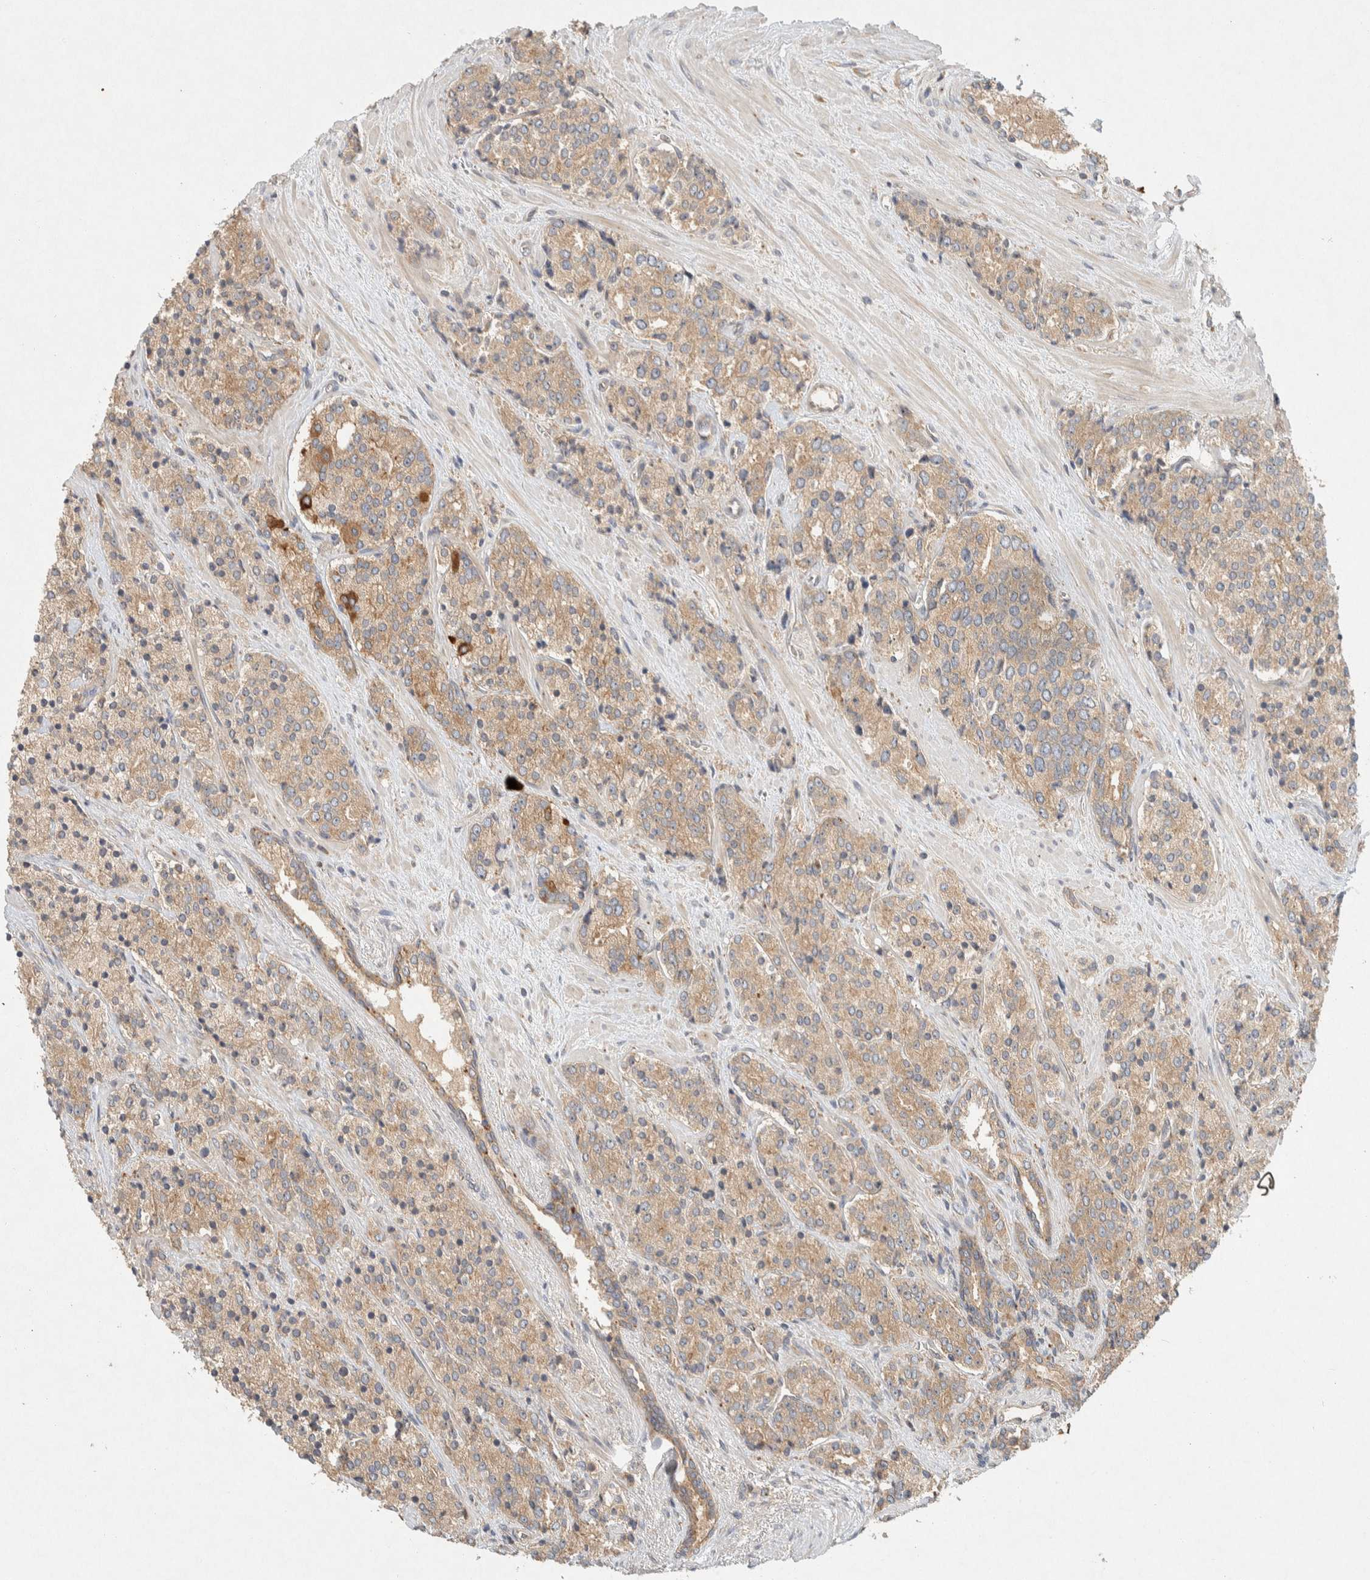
{"staining": {"intensity": "weak", "quantity": ">75%", "location": "cytoplasmic/membranous"}, "tissue": "prostate cancer", "cell_type": "Tumor cells", "image_type": "cancer", "snomed": [{"axis": "morphology", "description": "Adenocarcinoma, High grade"}, {"axis": "topography", "description": "Prostate"}], "caption": "Immunohistochemical staining of prostate cancer exhibits low levels of weak cytoplasmic/membranous protein expression in about >75% of tumor cells.", "gene": "PXK", "patient": {"sex": "male", "age": 71}}